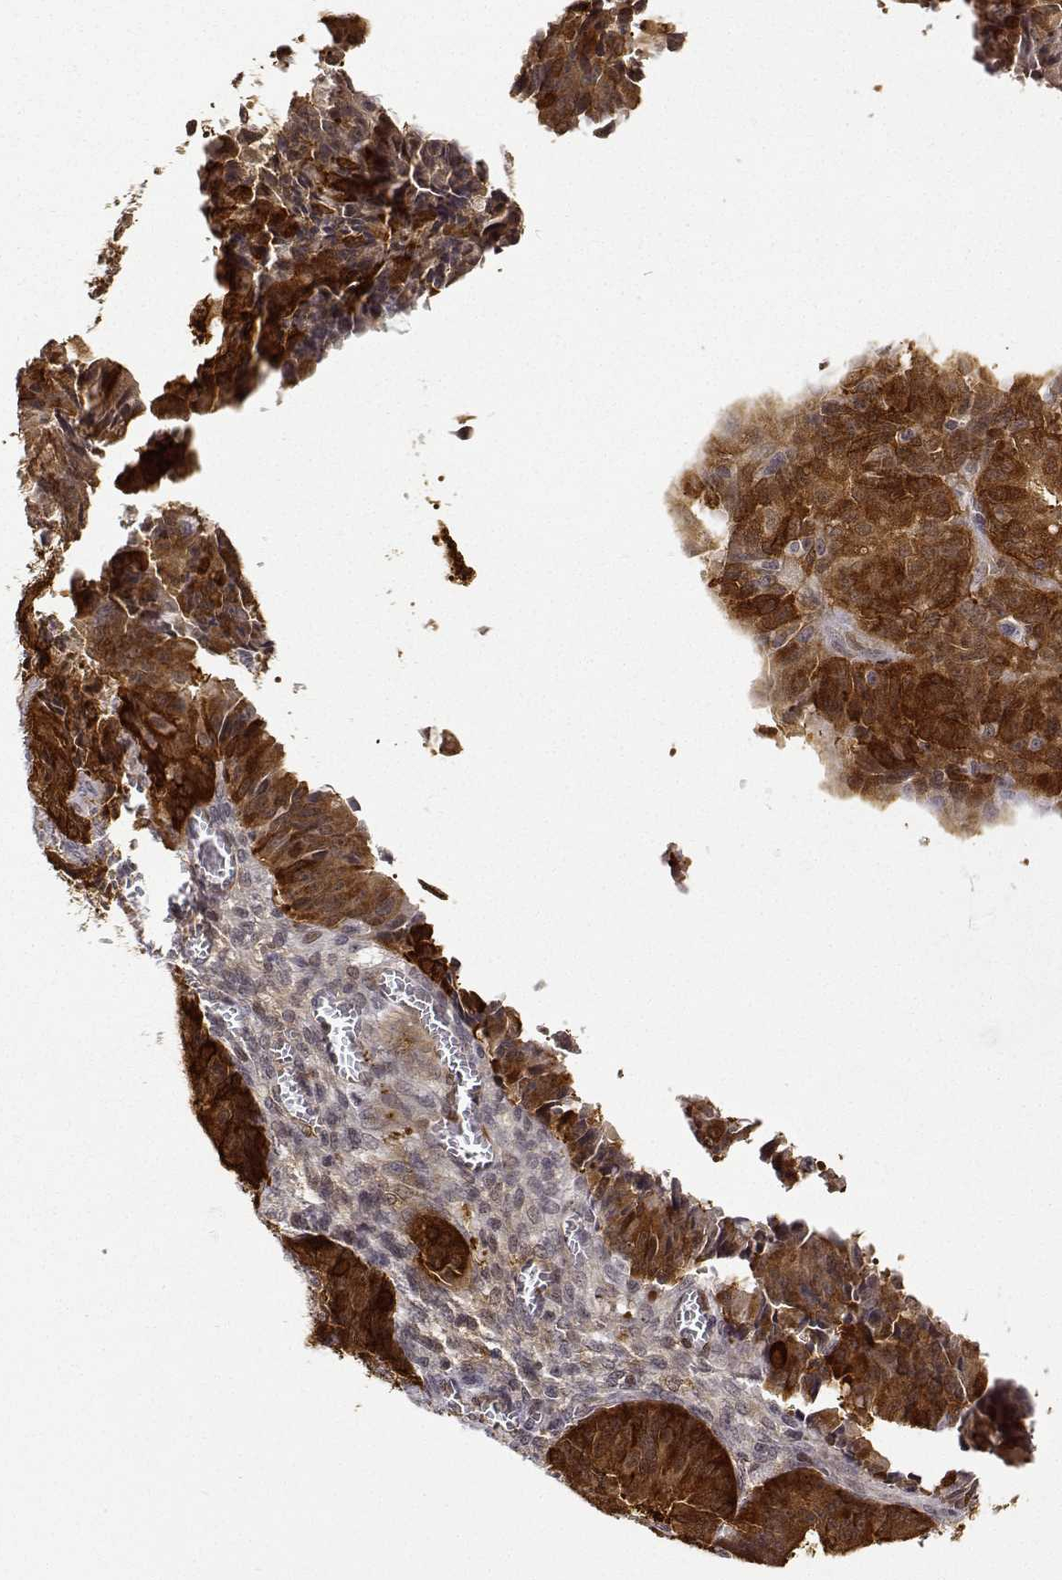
{"staining": {"intensity": "strong", "quantity": ">75%", "location": "cytoplasmic/membranous"}, "tissue": "ovarian cancer", "cell_type": "Tumor cells", "image_type": "cancer", "snomed": [{"axis": "morphology", "description": "Carcinoma, endometroid"}, {"axis": "topography", "description": "Ovary"}], "caption": "Immunohistochemical staining of human ovarian endometroid carcinoma shows strong cytoplasmic/membranous protein staining in approximately >75% of tumor cells.", "gene": "PHGDH", "patient": {"sex": "female", "age": 42}}